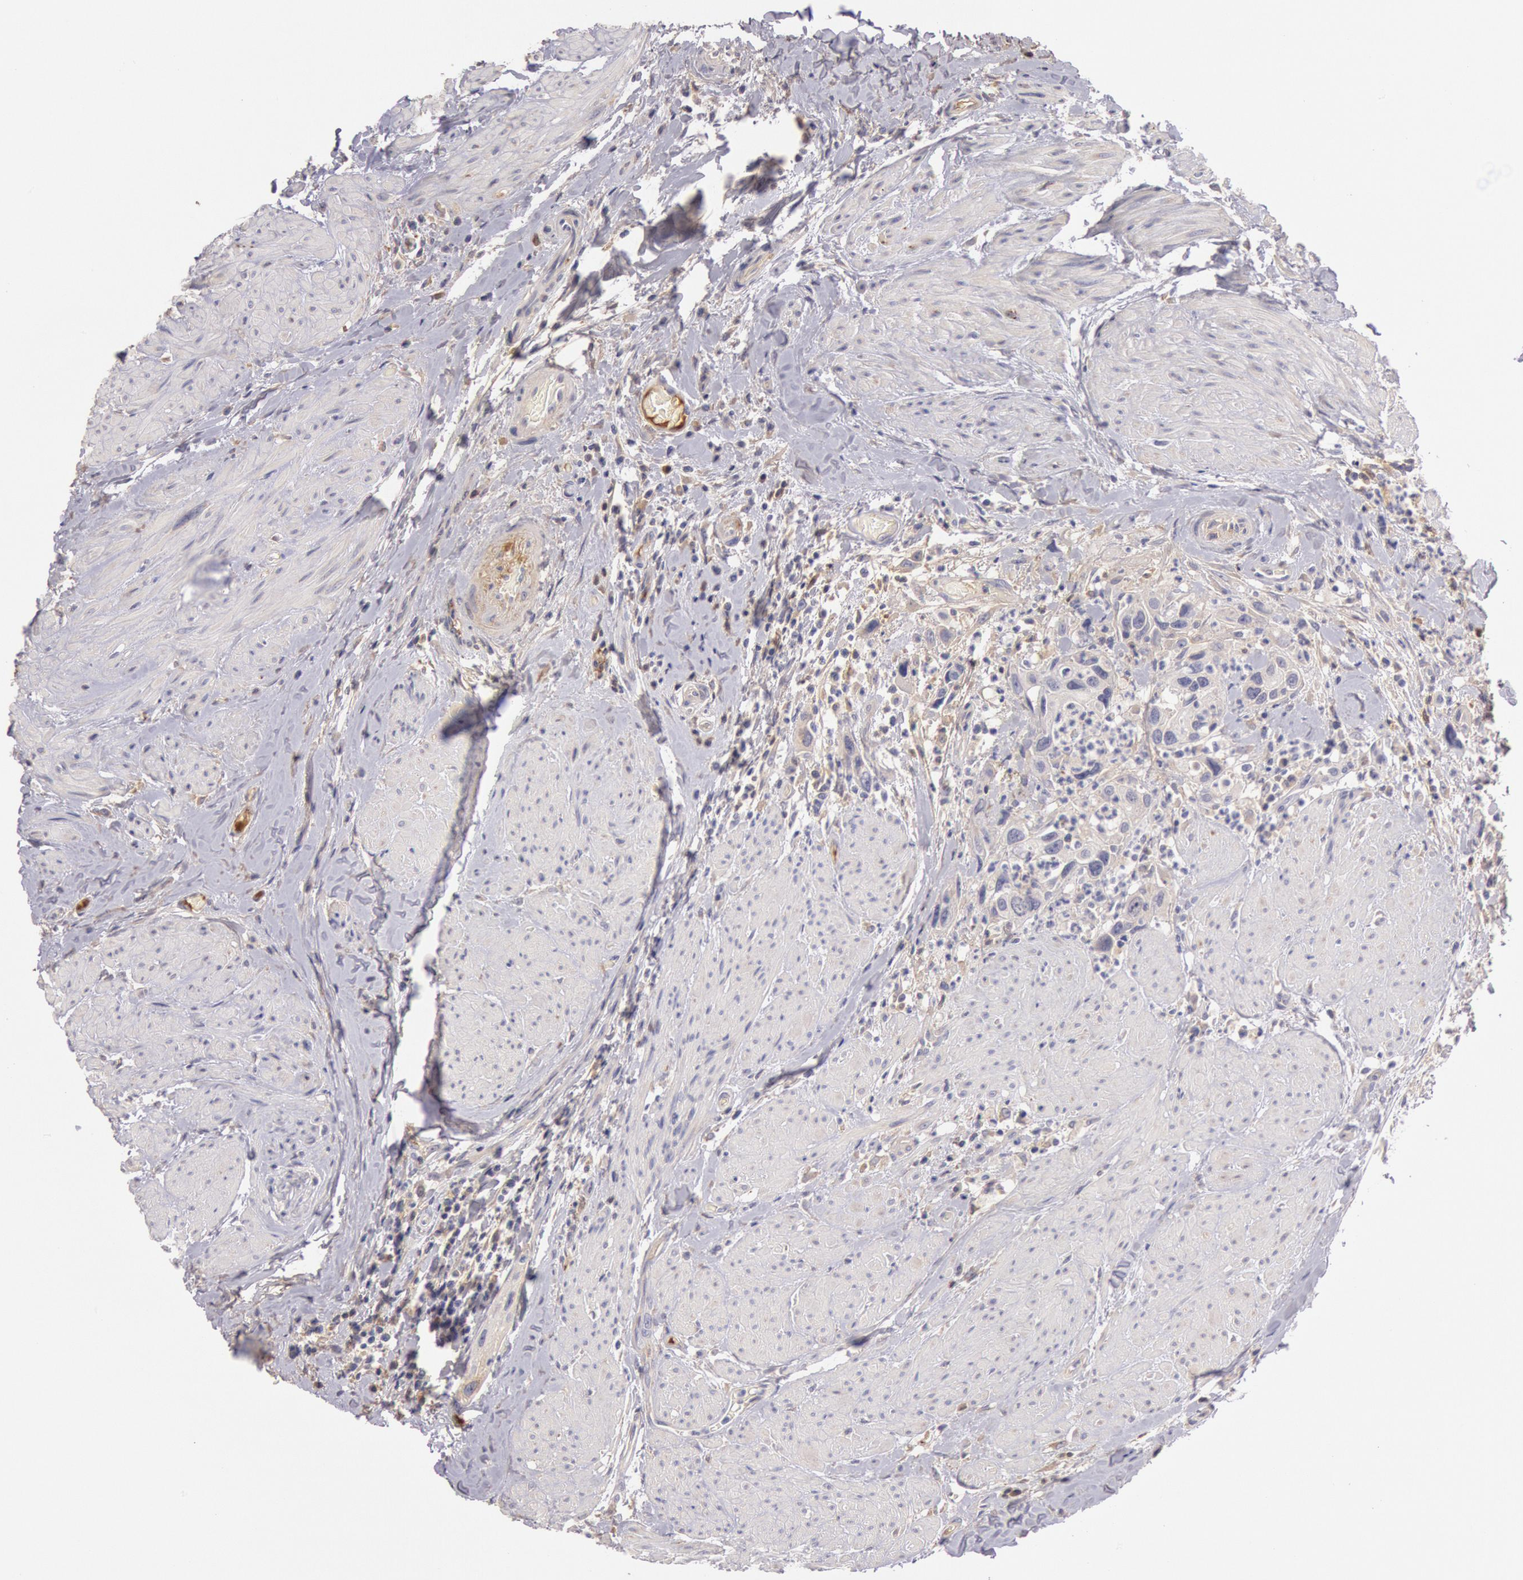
{"staining": {"intensity": "negative", "quantity": "none", "location": "none"}, "tissue": "urothelial cancer", "cell_type": "Tumor cells", "image_type": "cancer", "snomed": [{"axis": "morphology", "description": "Urothelial carcinoma, High grade"}, {"axis": "topography", "description": "Urinary bladder"}], "caption": "An image of urothelial cancer stained for a protein displays no brown staining in tumor cells.", "gene": "C1R", "patient": {"sex": "male", "age": 66}}